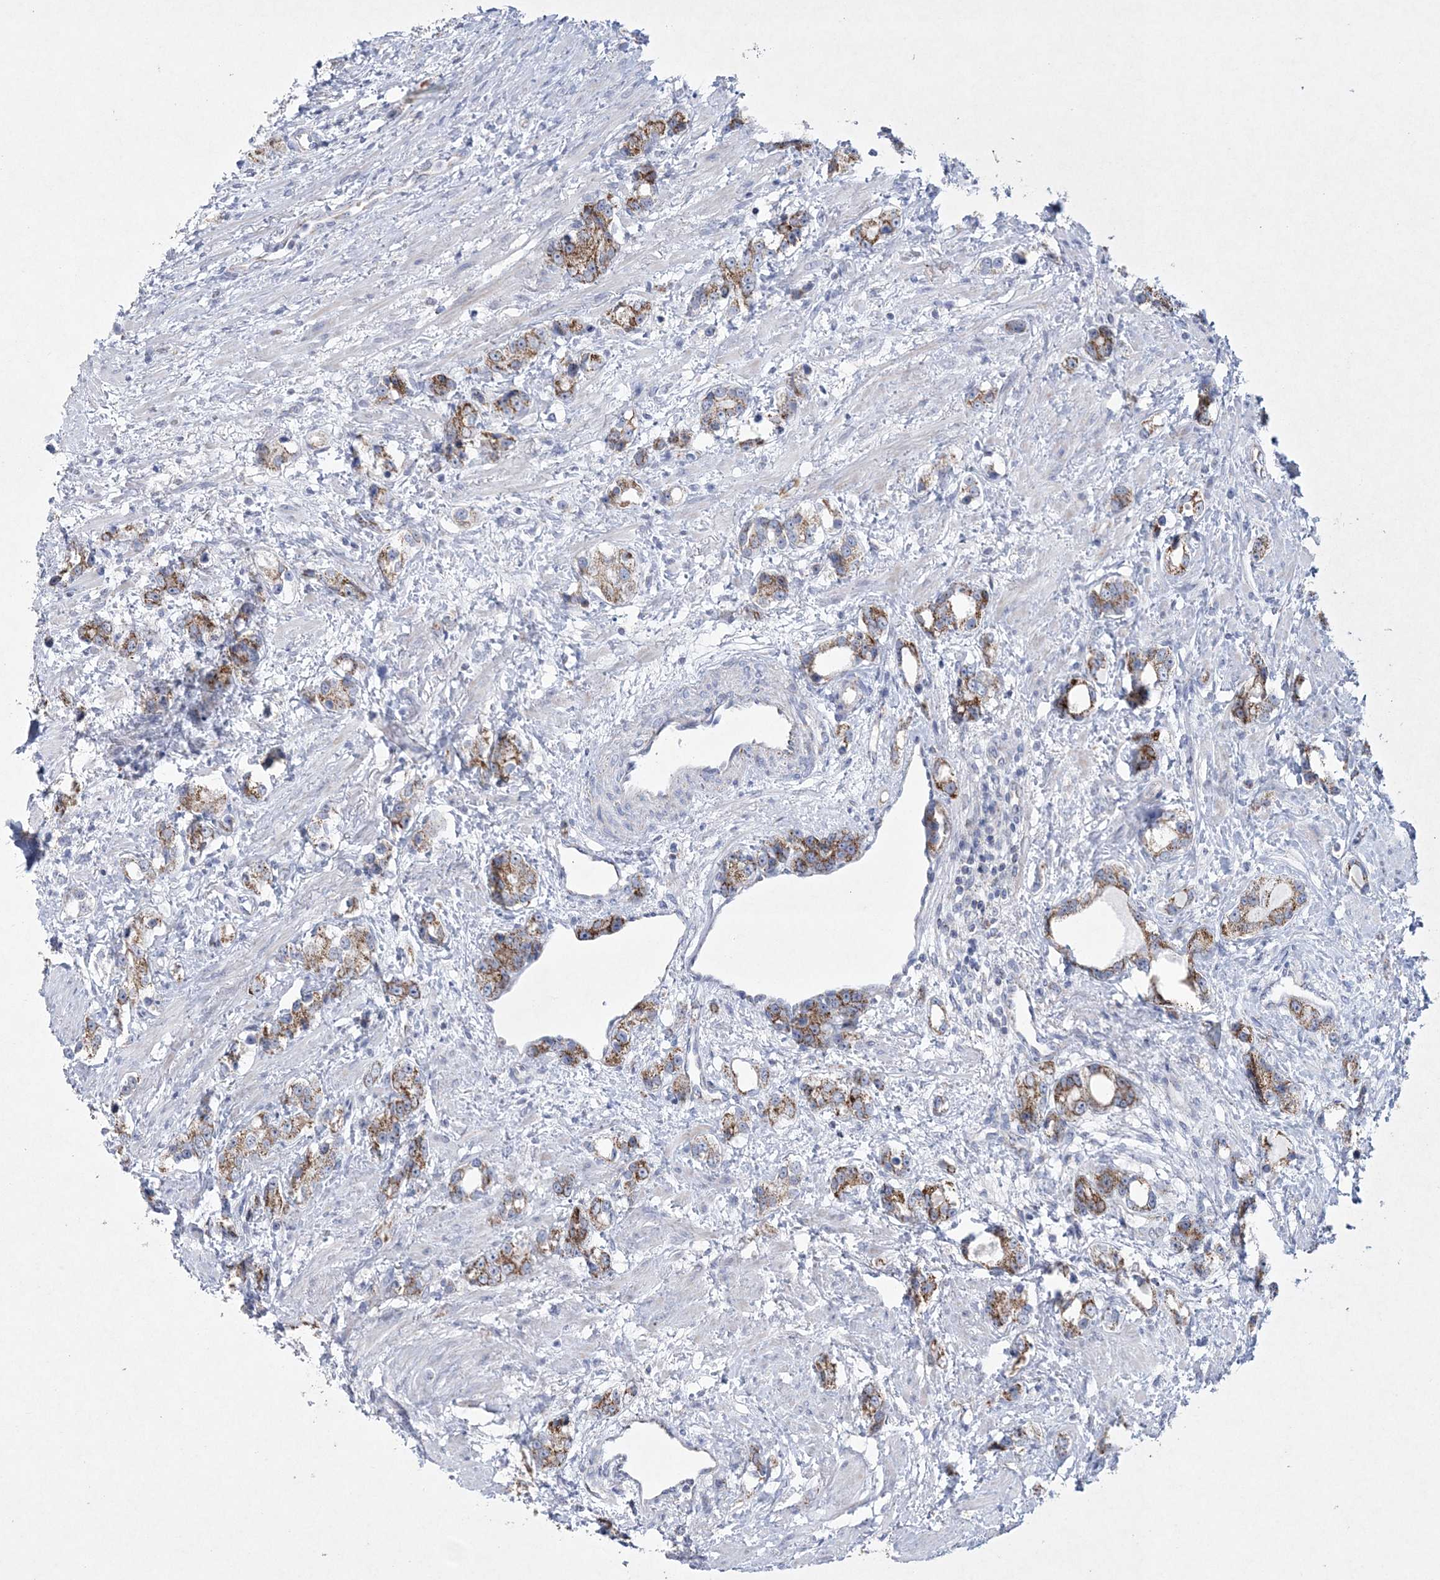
{"staining": {"intensity": "moderate", "quantity": ">75%", "location": "cytoplasmic/membranous"}, "tissue": "prostate cancer", "cell_type": "Tumor cells", "image_type": "cancer", "snomed": [{"axis": "morphology", "description": "Adenocarcinoma, High grade"}, {"axis": "topography", "description": "Prostate"}], "caption": "Moderate cytoplasmic/membranous expression for a protein is present in approximately >75% of tumor cells of high-grade adenocarcinoma (prostate) using immunohistochemistry (IHC).", "gene": "CES4A", "patient": {"sex": "male", "age": 63}}